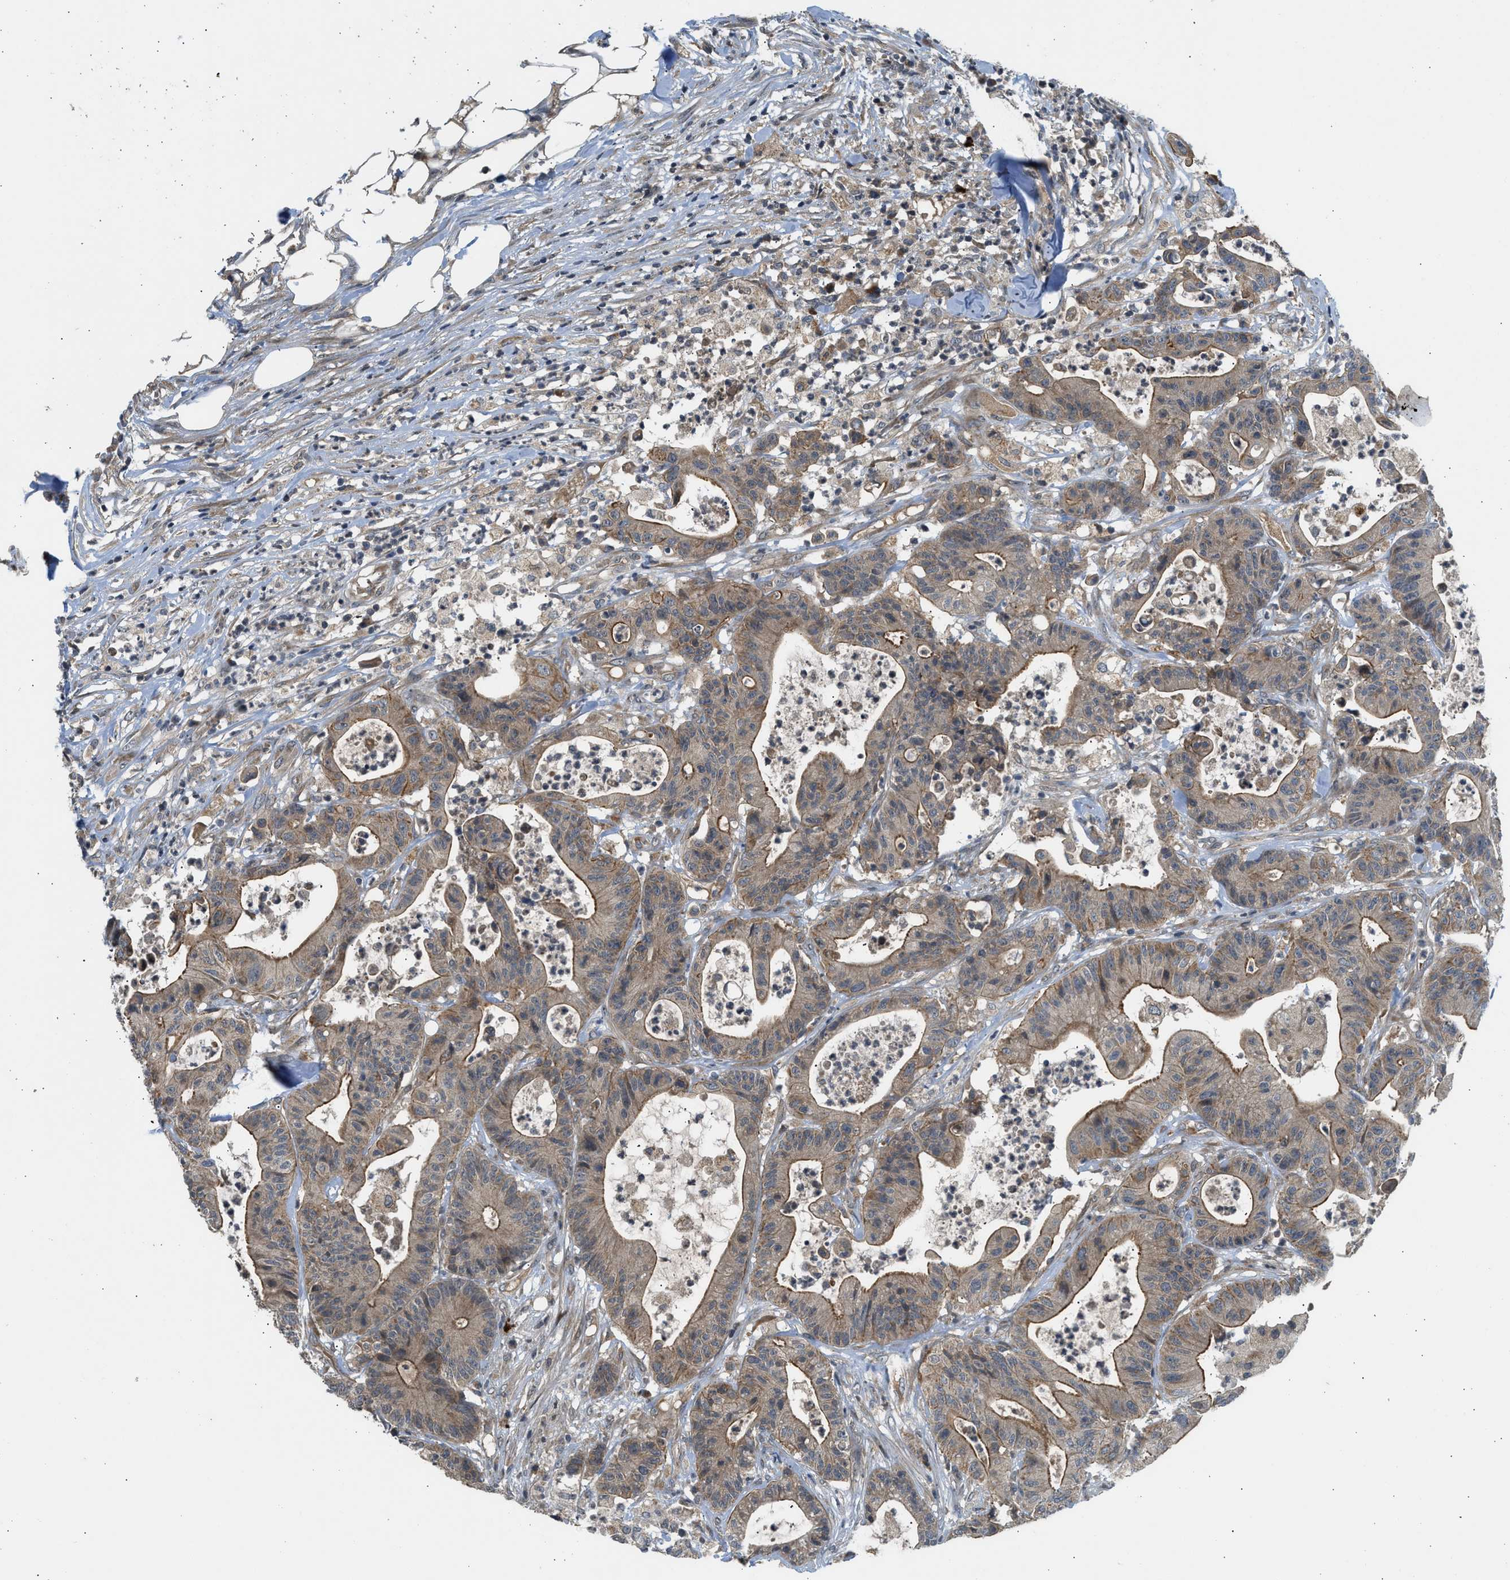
{"staining": {"intensity": "moderate", "quantity": ">75%", "location": "cytoplasmic/membranous"}, "tissue": "colorectal cancer", "cell_type": "Tumor cells", "image_type": "cancer", "snomed": [{"axis": "morphology", "description": "Adenocarcinoma, NOS"}, {"axis": "topography", "description": "Colon"}], "caption": "Moderate cytoplasmic/membranous expression for a protein is identified in approximately >75% of tumor cells of colorectal cancer (adenocarcinoma) using IHC.", "gene": "ADCY8", "patient": {"sex": "female", "age": 84}}